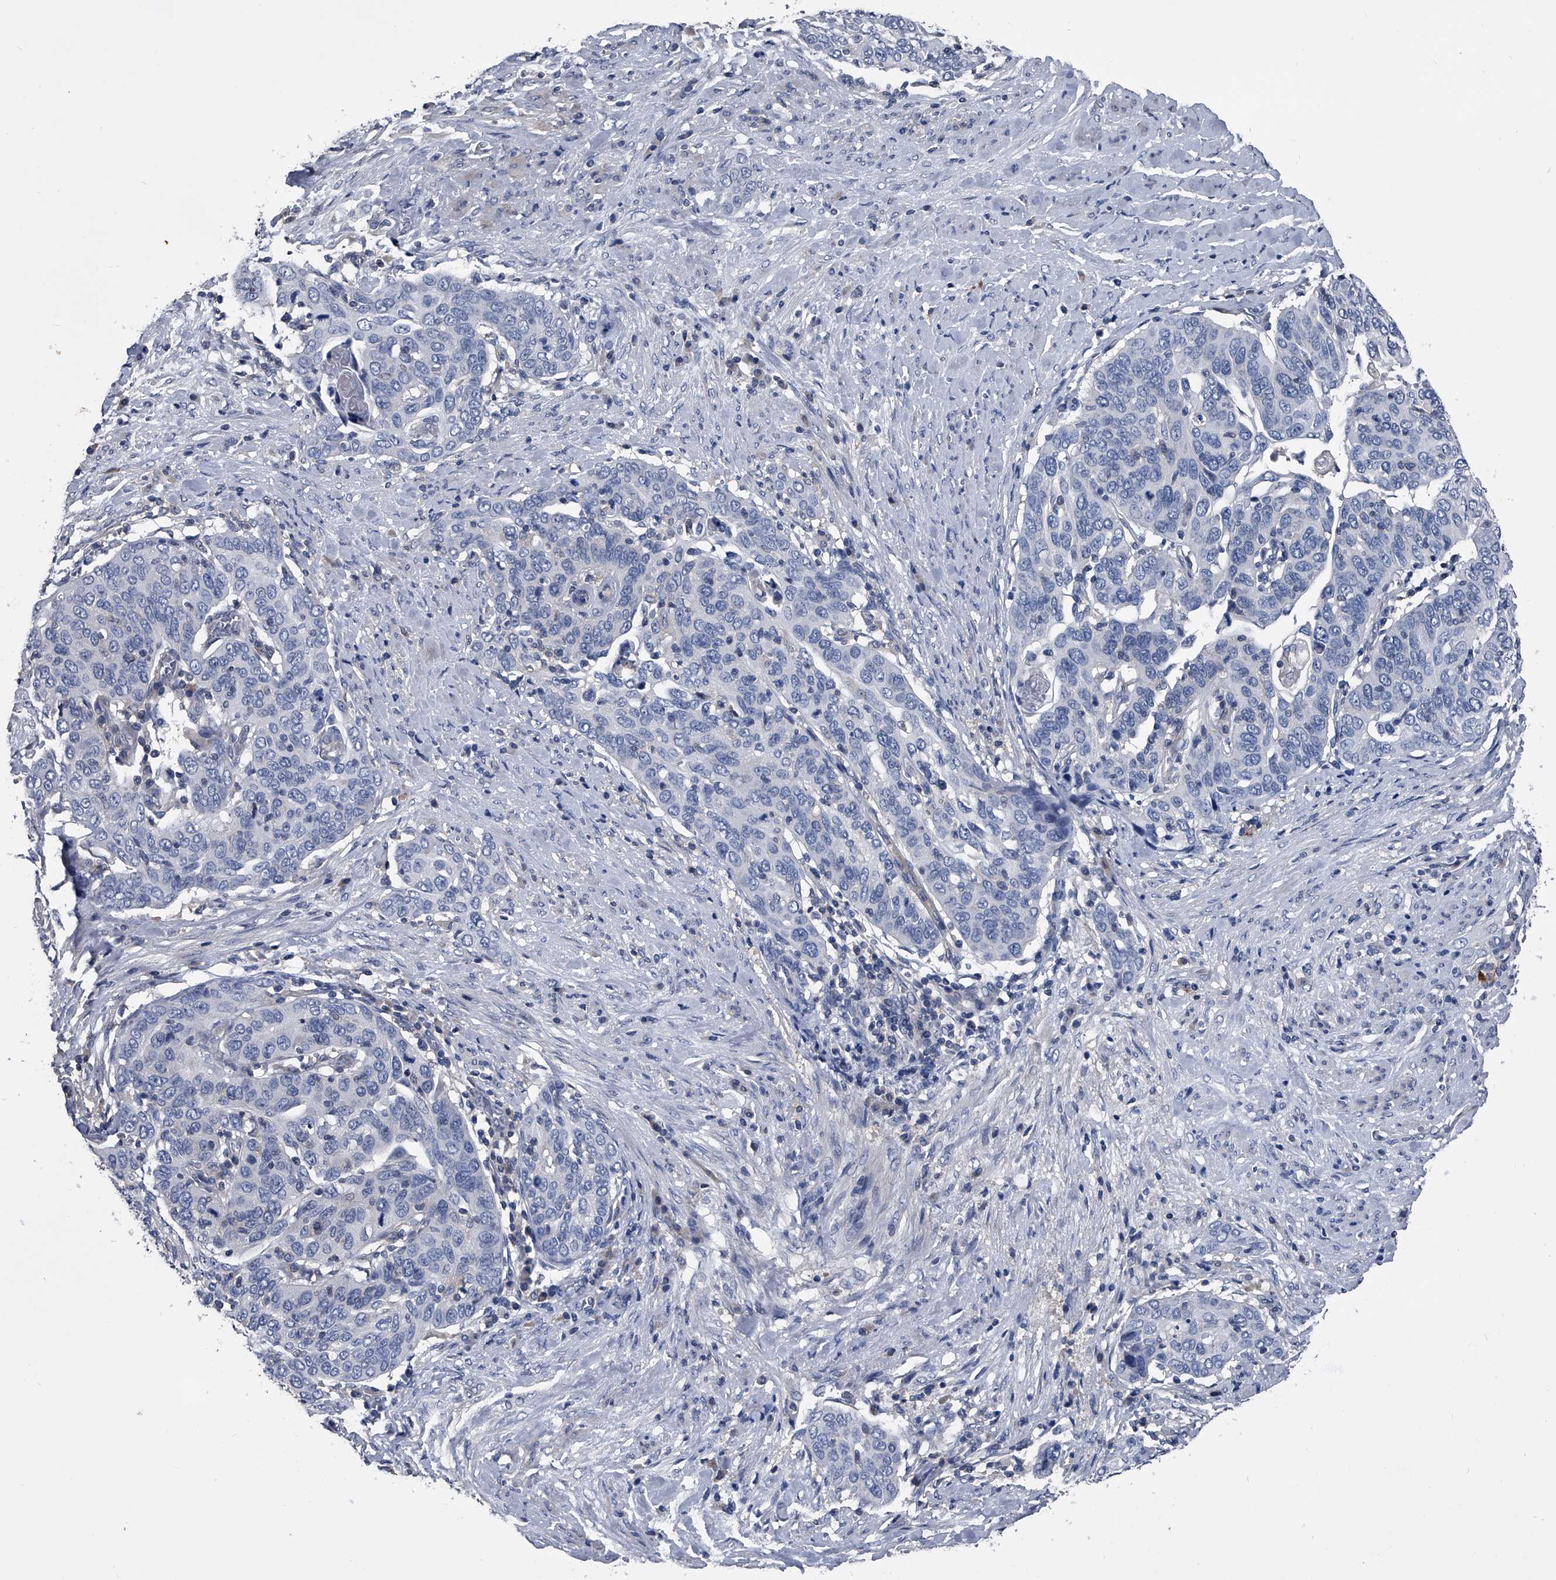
{"staining": {"intensity": "negative", "quantity": "none", "location": "none"}, "tissue": "cervical cancer", "cell_type": "Tumor cells", "image_type": "cancer", "snomed": [{"axis": "morphology", "description": "Squamous cell carcinoma, NOS"}, {"axis": "topography", "description": "Cervix"}], "caption": "Cervical squamous cell carcinoma stained for a protein using immunohistochemistry (IHC) shows no positivity tumor cells.", "gene": "KIF13A", "patient": {"sex": "female", "age": 60}}